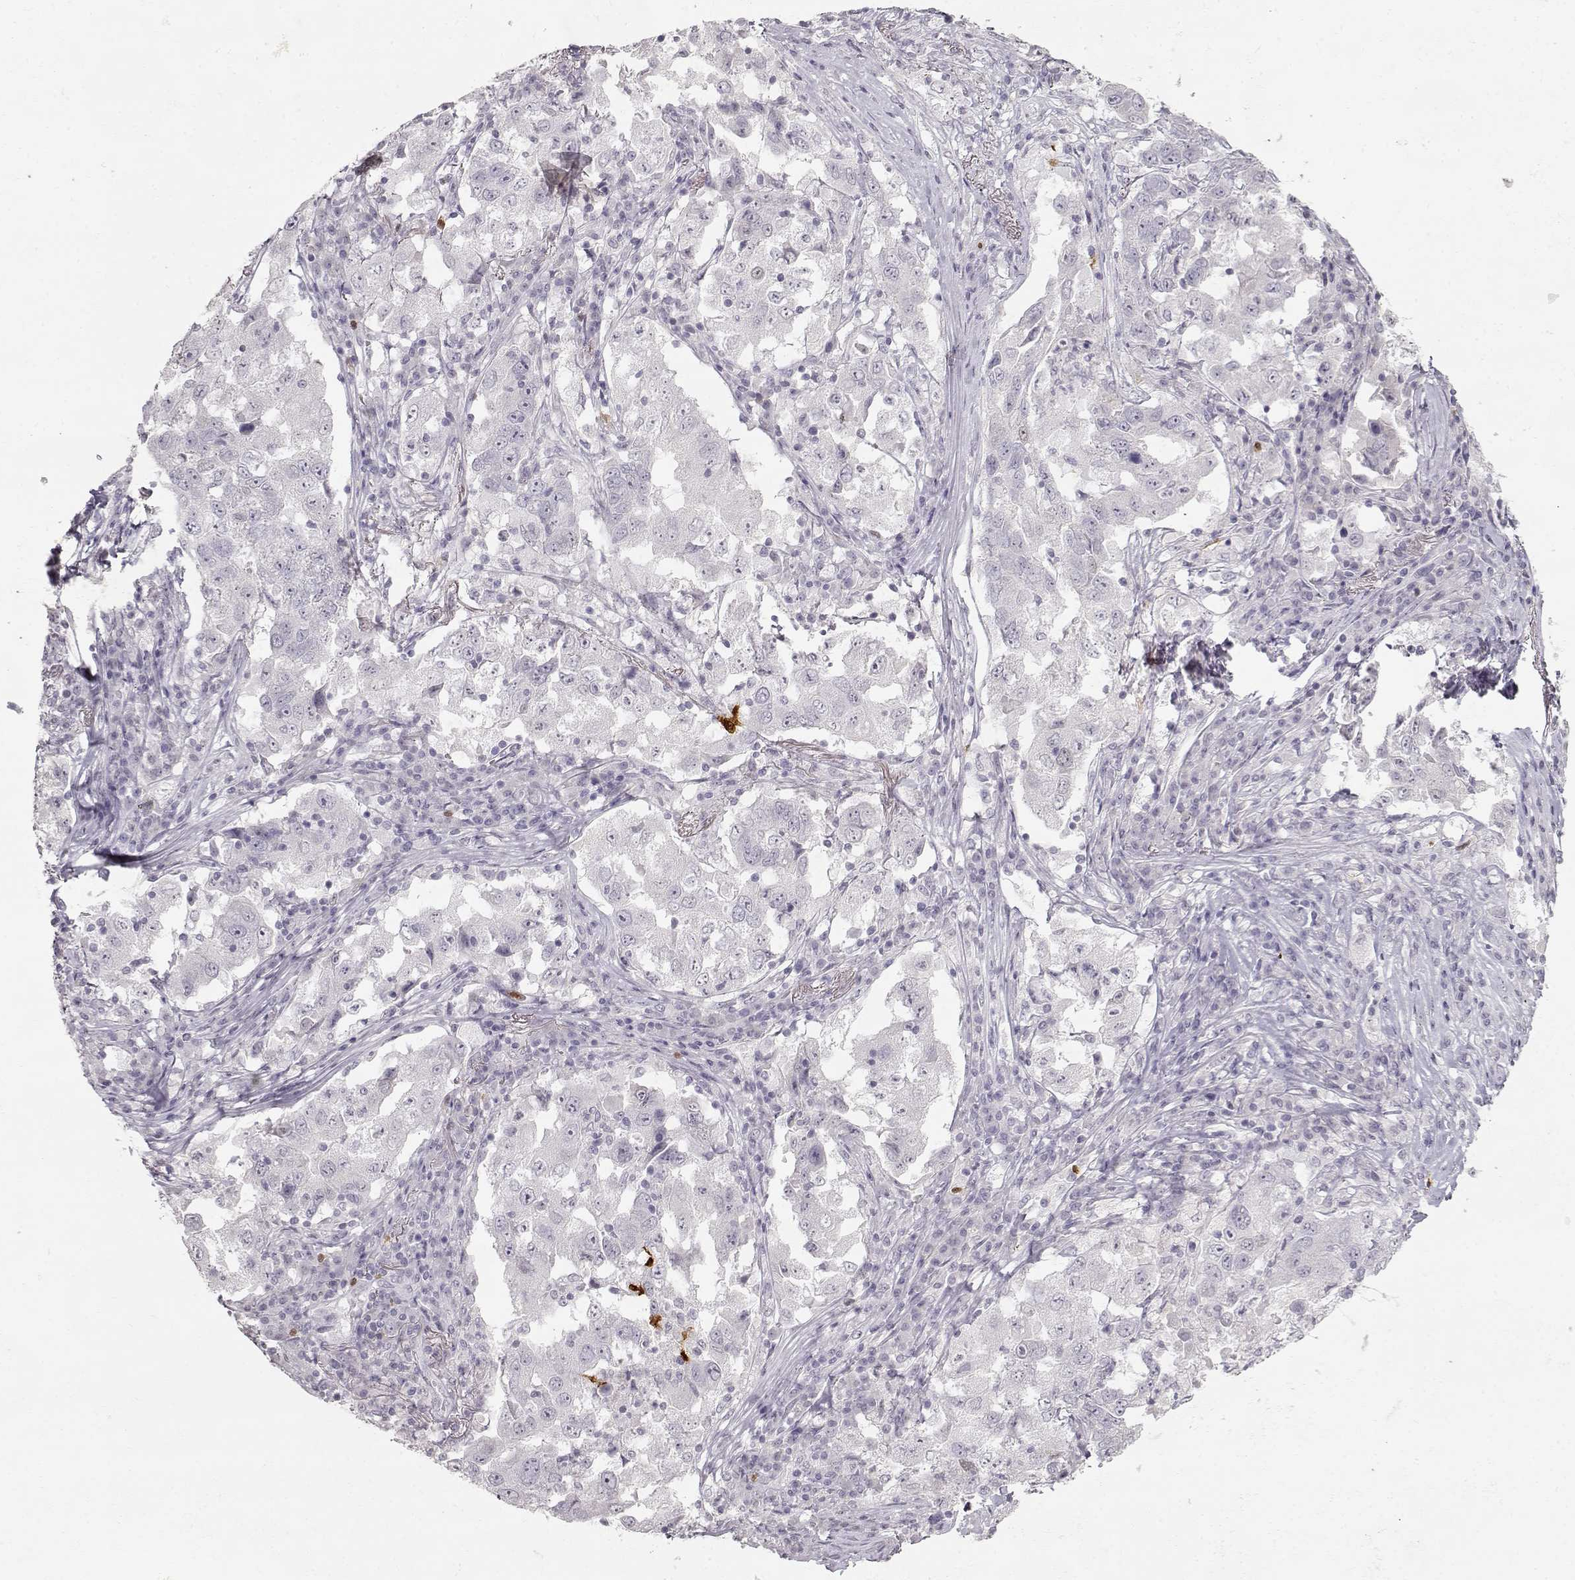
{"staining": {"intensity": "negative", "quantity": "none", "location": "none"}, "tissue": "lung cancer", "cell_type": "Tumor cells", "image_type": "cancer", "snomed": [{"axis": "morphology", "description": "Adenocarcinoma, NOS"}, {"axis": "topography", "description": "Lung"}], "caption": "IHC histopathology image of neoplastic tissue: lung adenocarcinoma stained with DAB (3,3'-diaminobenzidine) demonstrates no significant protein positivity in tumor cells.", "gene": "S100B", "patient": {"sex": "male", "age": 73}}